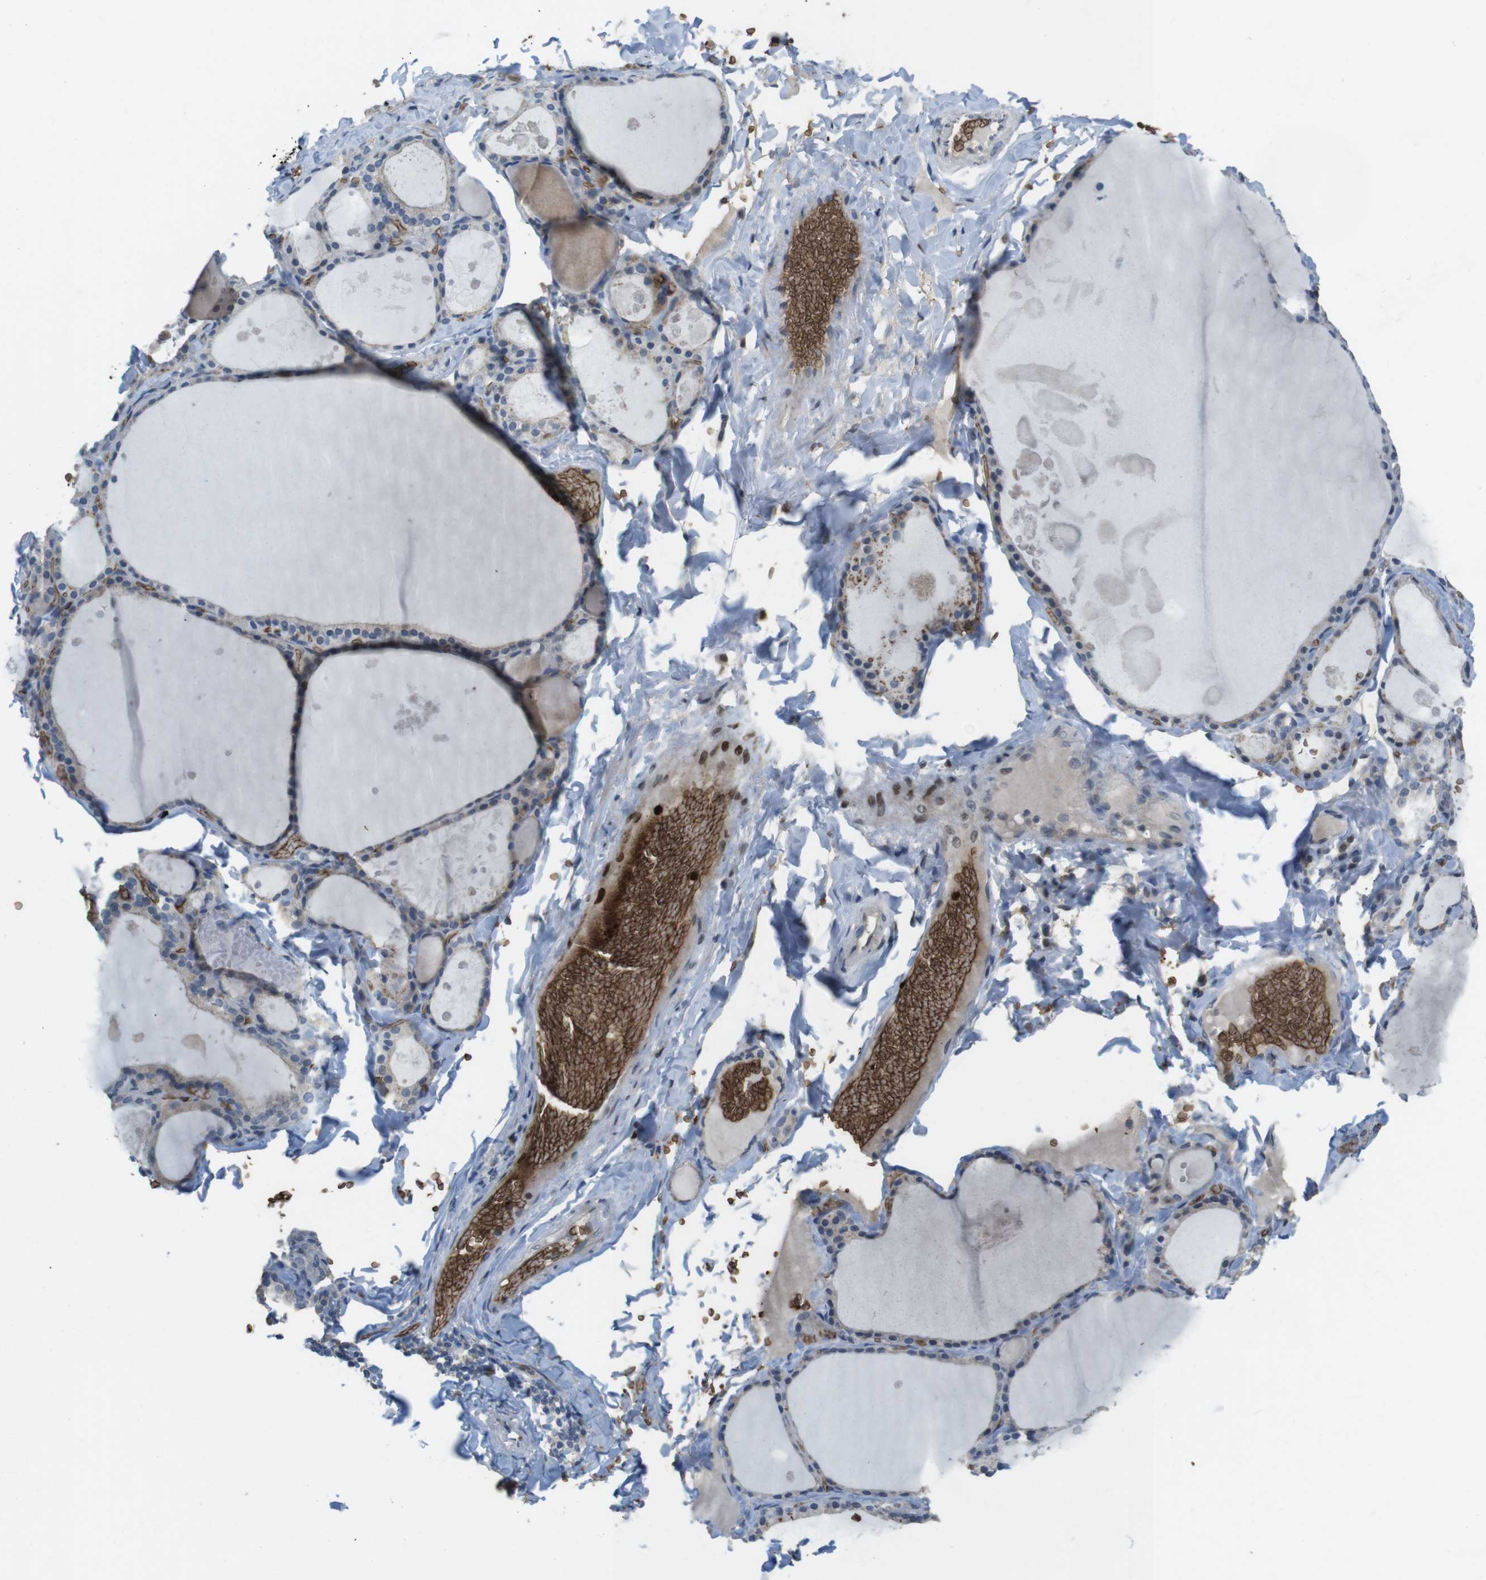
{"staining": {"intensity": "weak", "quantity": "25%-75%", "location": "cytoplasmic/membranous"}, "tissue": "thyroid gland", "cell_type": "Glandular cells", "image_type": "normal", "snomed": [{"axis": "morphology", "description": "Normal tissue, NOS"}, {"axis": "topography", "description": "Thyroid gland"}], "caption": "Immunohistochemical staining of unremarkable thyroid gland shows 25%-75% levels of weak cytoplasmic/membranous protein positivity in about 25%-75% of glandular cells.", "gene": "GYPA", "patient": {"sex": "male", "age": 56}}